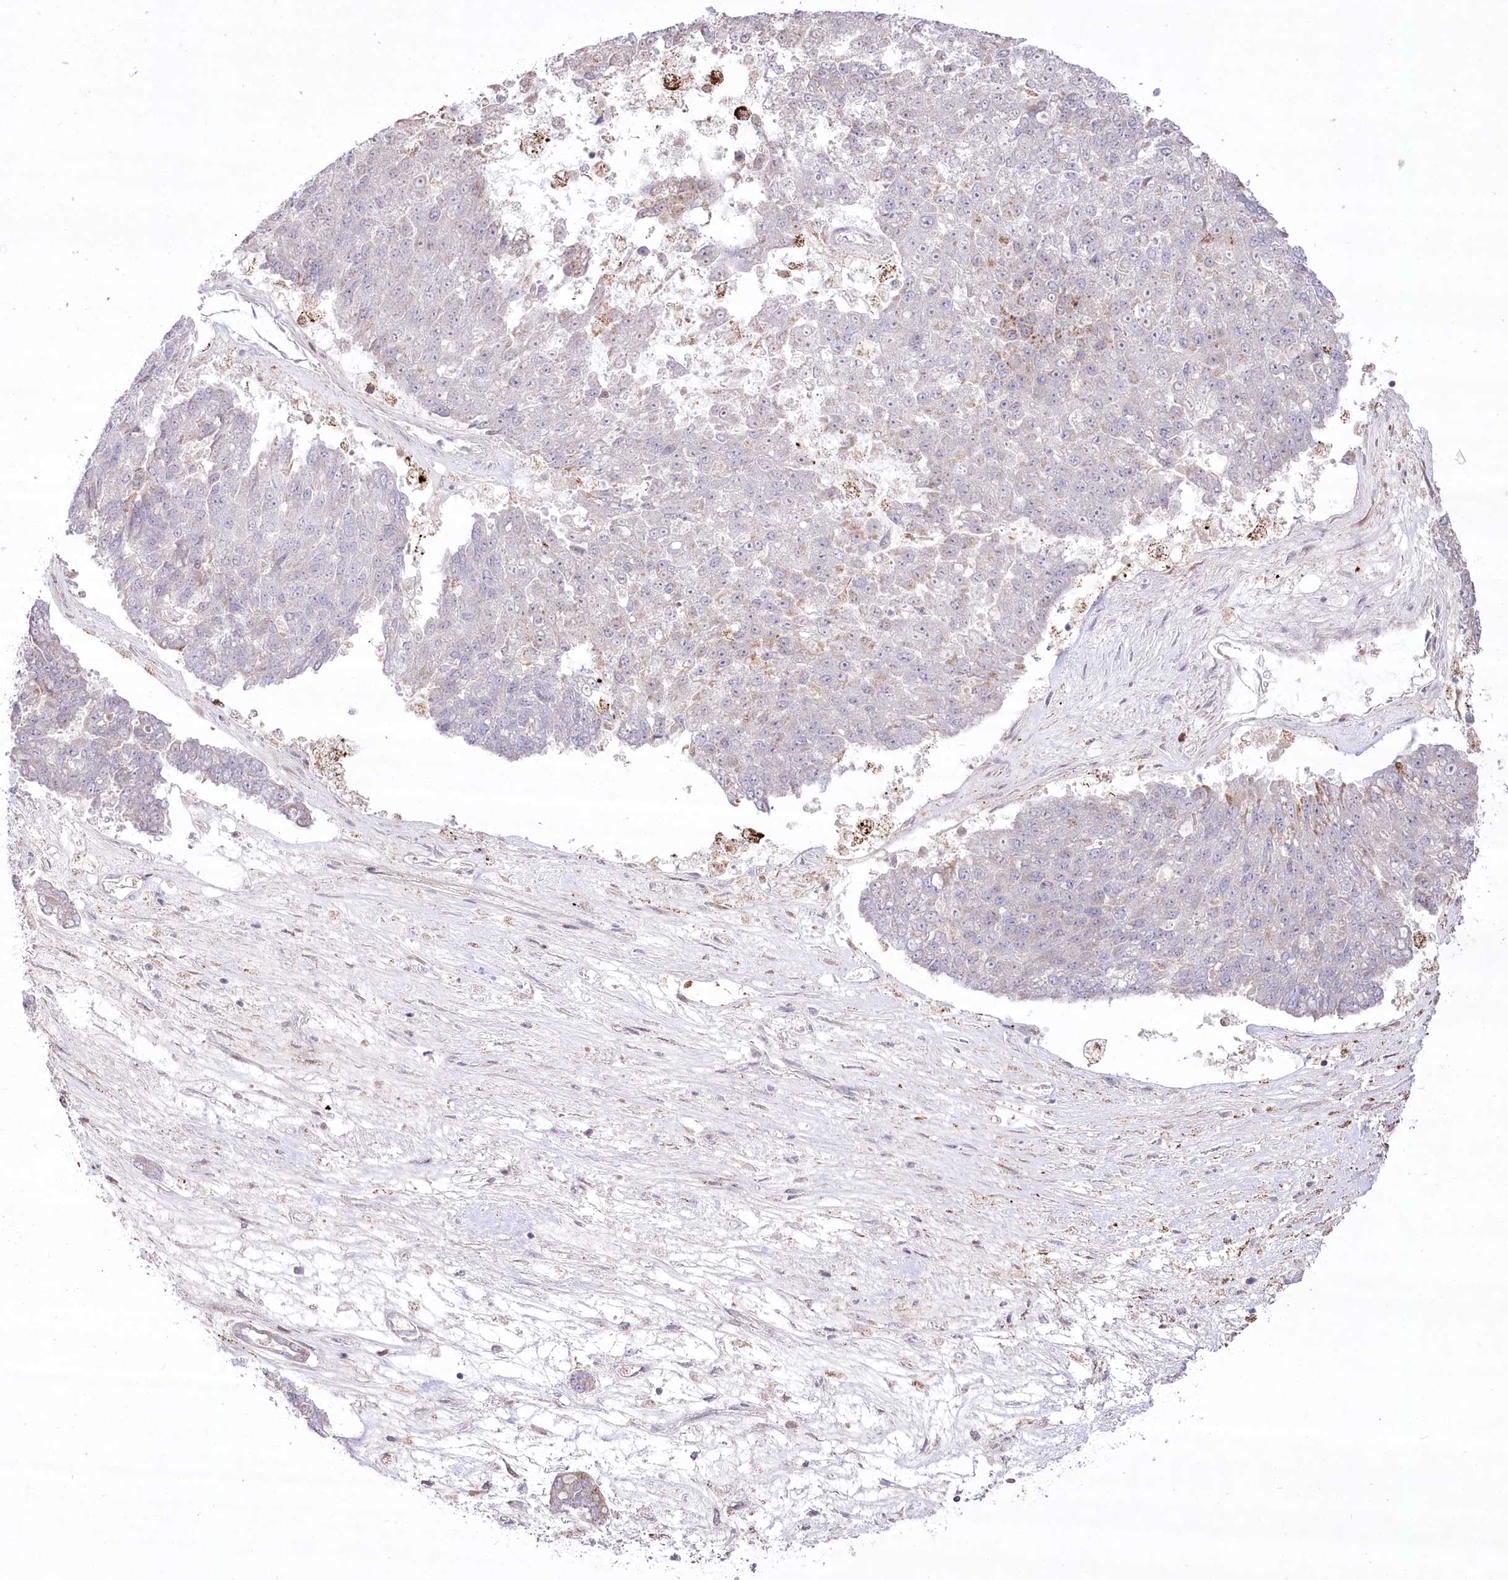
{"staining": {"intensity": "negative", "quantity": "none", "location": "none"}, "tissue": "pancreatic cancer", "cell_type": "Tumor cells", "image_type": "cancer", "snomed": [{"axis": "morphology", "description": "Adenocarcinoma, NOS"}, {"axis": "topography", "description": "Pancreas"}], "caption": "A histopathology image of pancreatic cancer stained for a protein shows no brown staining in tumor cells.", "gene": "CEP164", "patient": {"sex": "male", "age": 50}}